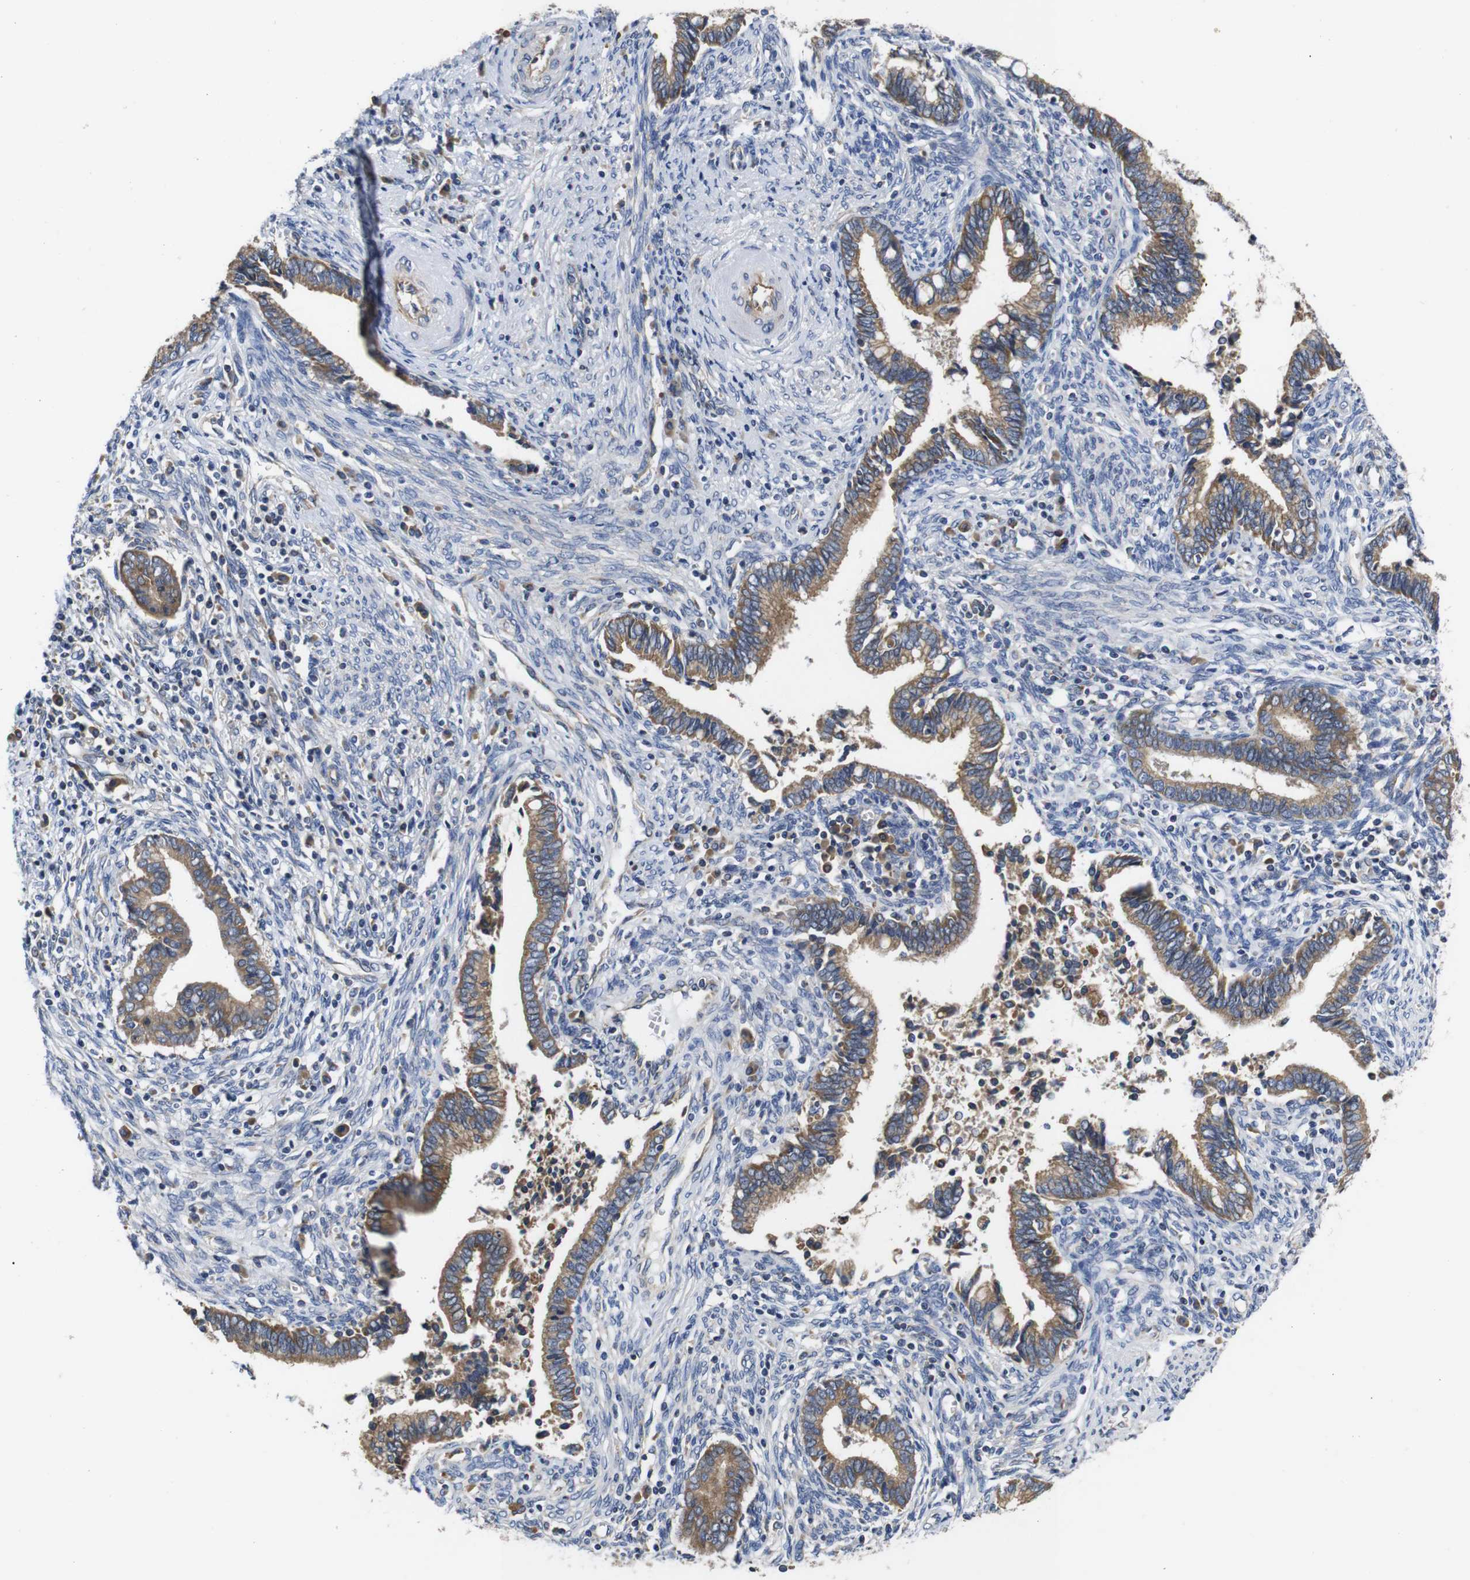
{"staining": {"intensity": "moderate", "quantity": ">75%", "location": "cytoplasmic/membranous"}, "tissue": "cervical cancer", "cell_type": "Tumor cells", "image_type": "cancer", "snomed": [{"axis": "morphology", "description": "Adenocarcinoma, NOS"}, {"axis": "topography", "description": "Cervix"}], "caption": "Immunohistochemical staining of human cervical adenocarcinoma reveals moderate cytoplasmic/membranous protein staining in approximately >75% of tumor cells. Using DAB (3,3'-diaminobenzidine) (brown) and hematoxylin (blue) stains, captured at high magnification using brightfield microscopy.", "gene": "MARCHF7", "patient": {"sex": "female", "age": 44}}